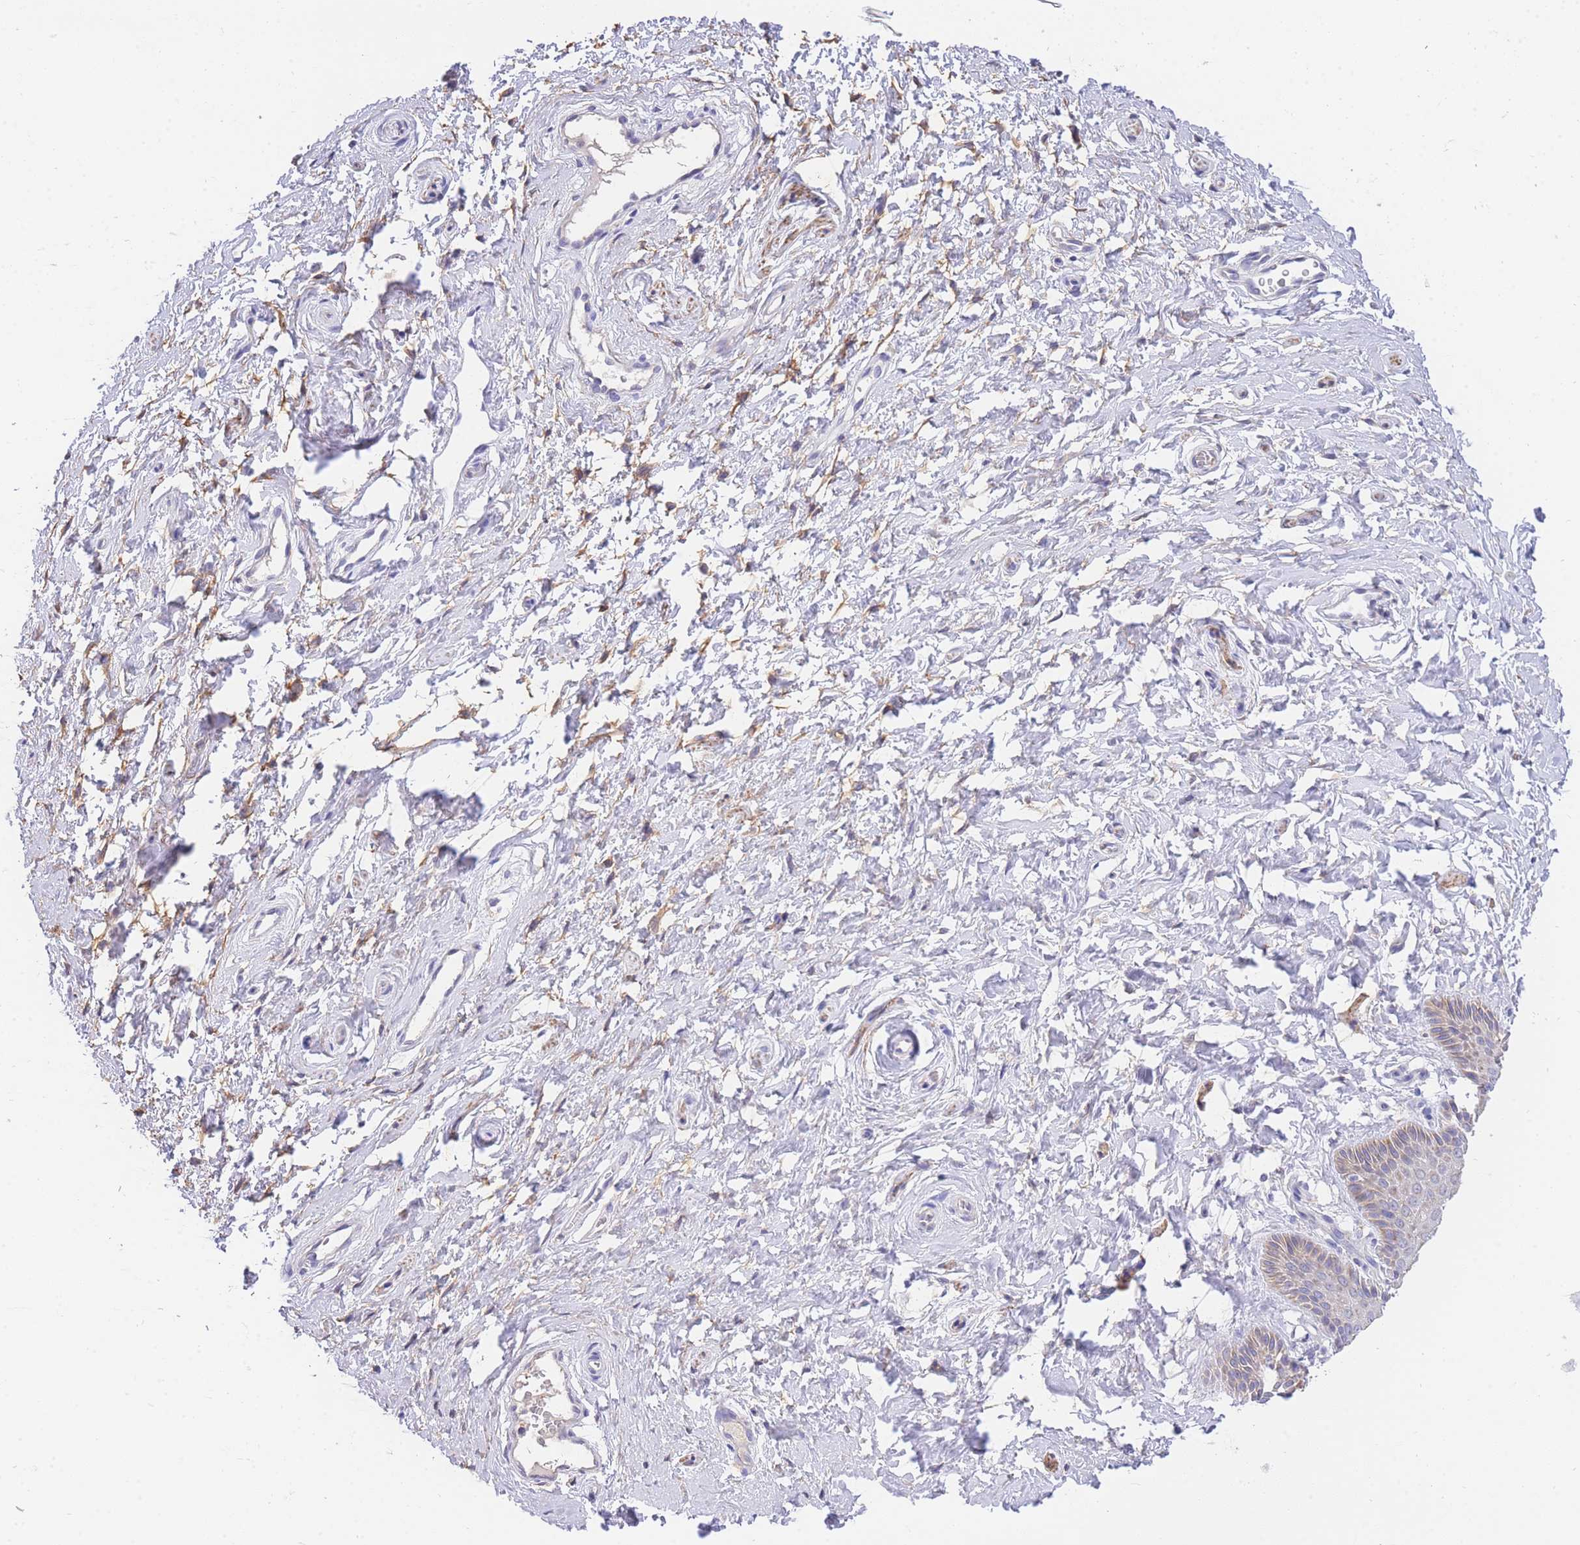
{"staining": {"intensity": "weak", "quantity": "<25%", "location": "cytoplasmic/membranous"}, "tissue": "vagina", "cell_type": "Squamous epithelial cells", "image_type": "normal", "snomed": [{"axis": "morphology", "description": "Normal tissue, NOS"}, {"axis": "topography", "description": "Vagina"}, {"axis": "topography", "description": "Cervix"}], "caption": "An immunohistochemistry image of benign vagina is shown. There is no staining in squamous epithelial cells of vagina. Brightfield microscopy of immunohistochemistry stained with DAB (brown) and hematoxylin (blue), captured at high magnification.", "gene": "C2orf88", "patient": {"sex": "female", "age": 40}}